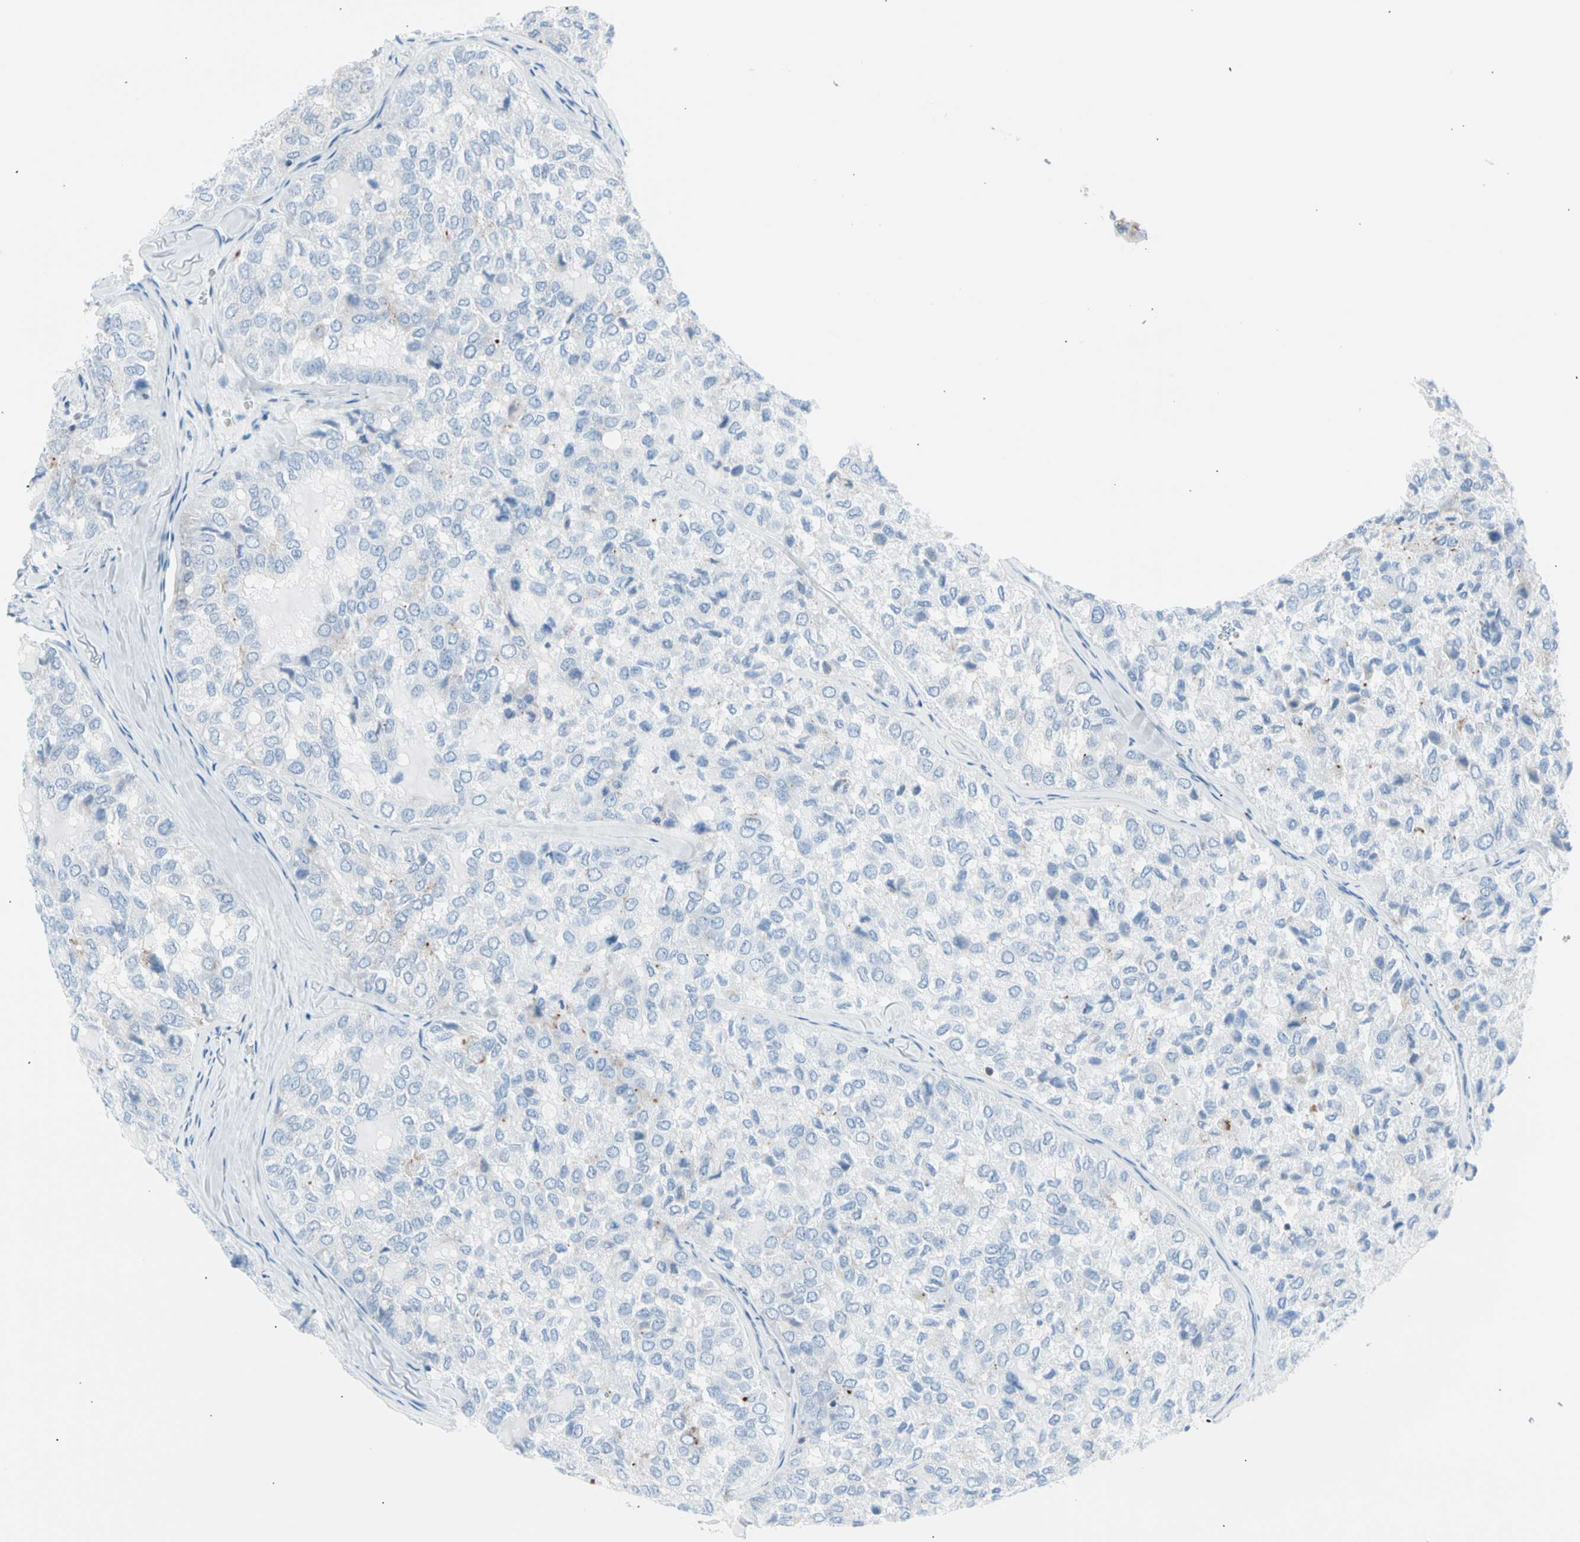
{"staining": {"intensity": "weak", "quantity": "<25%", "location": "cytoplasmic/membranous"}, "tissue": "thyroid cancer", "cell_type": "Tumor cells", "image_type": "cancer", "snomed": [{"axis": "morphology", "description": "Follicular adenoma carcinoma, NOS"}, {"axis": "topography", "description": "Thyroid gland"}], "caption": "There is no significant expression in tumor cells of thyroid cancer (follicular adenoma carcinoma).", "gene": "HK1", "patient": {"sex": "male", "age": 75}}